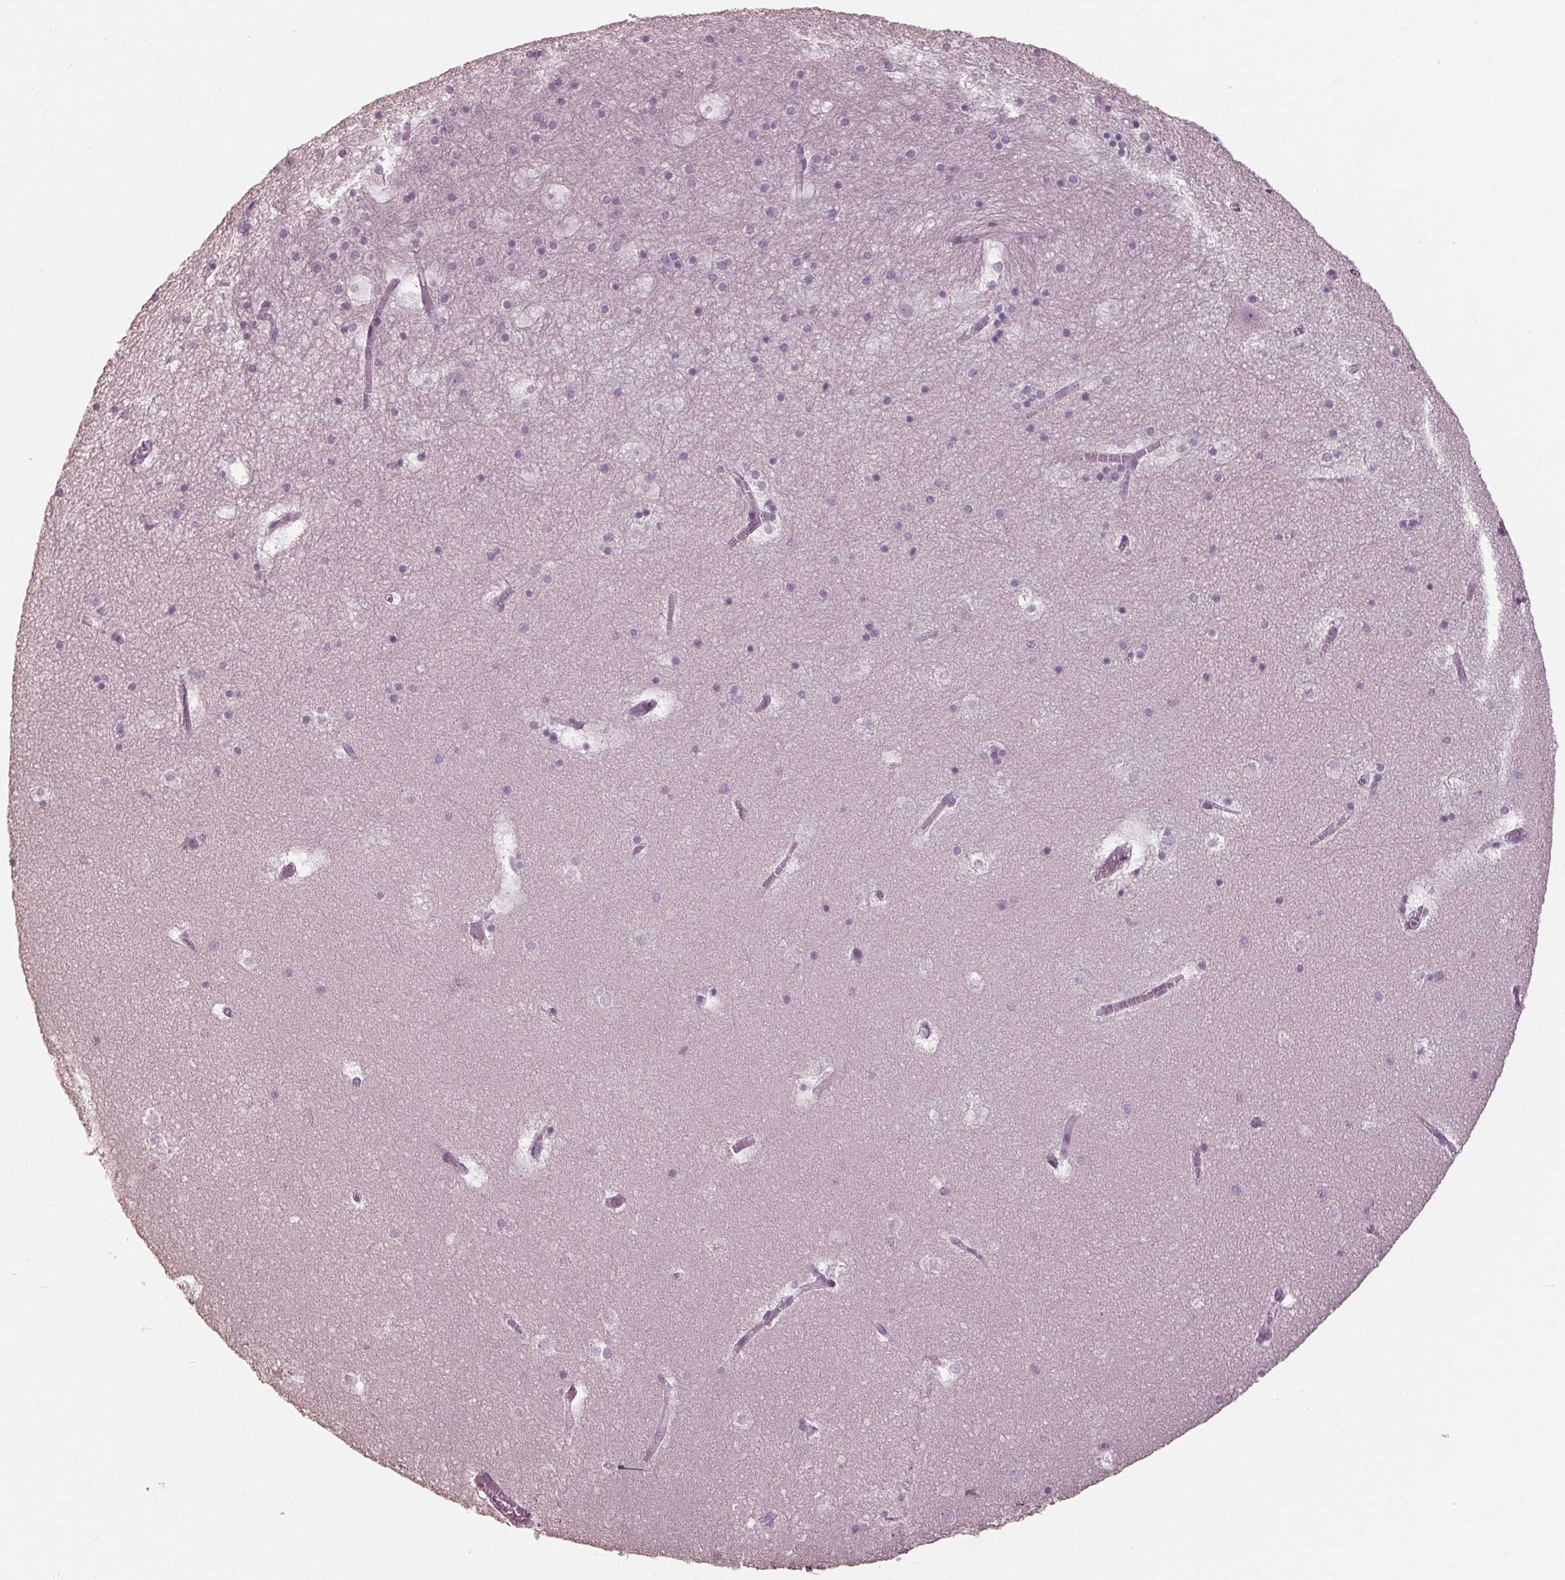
{"staining": {"intensity": "negative", "quantity": "none", "location": "none"}, "tissue": "hippocampus", "cell_type": "Glial cells", "image_type": "normal", "snomed": [{"axis": "morphology", "description": "Normal tissue, NOS"}, {"axis": "topography", "description": "Hippocampus"}], "caption": "Photomicrograph shows no protein expression in glial cells of normal hippocampus.", "gene": "TNNC2", "patient": {"sex": "male", "age": 45}}